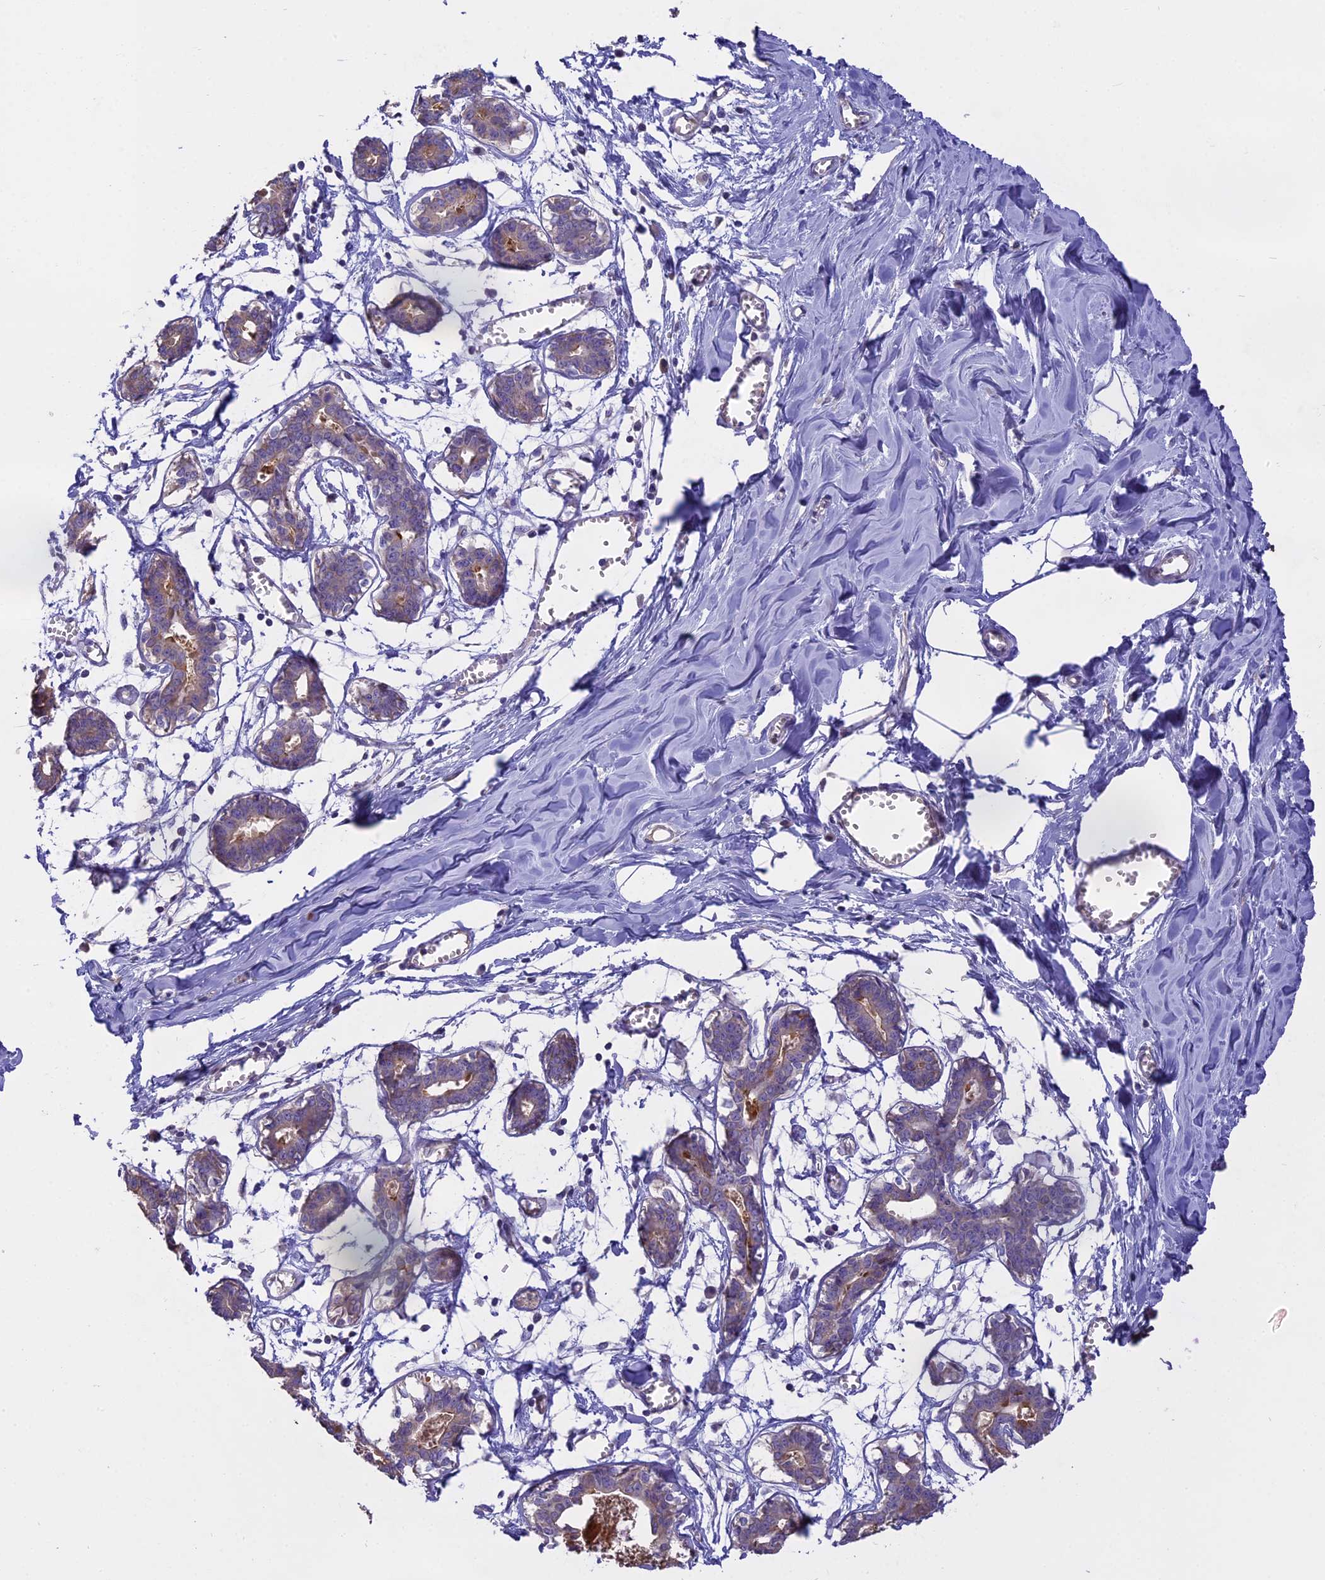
{"staining": {"intensity": "negative", "quantity": "none", "location": "none"}, "tissue": "breast", "cell_type": "Adipocytes", "image_type": "normal", "snomed": [{"axis": "morphology", "description": "Normal tissue, NOS"}, {"axis": "topography", "description": "Breast"}], "caption": "Immunohistochemistry micrograph of normal breast: breast stained with DAB (3,3'-diaminobenzidine) displays no significant protein positivity in adipocytes. (Immunohistochemistry, brightfield microscopy, high magnification).", "gene": "WFDC2", "patient": {"sex": "female", "age": 27}}